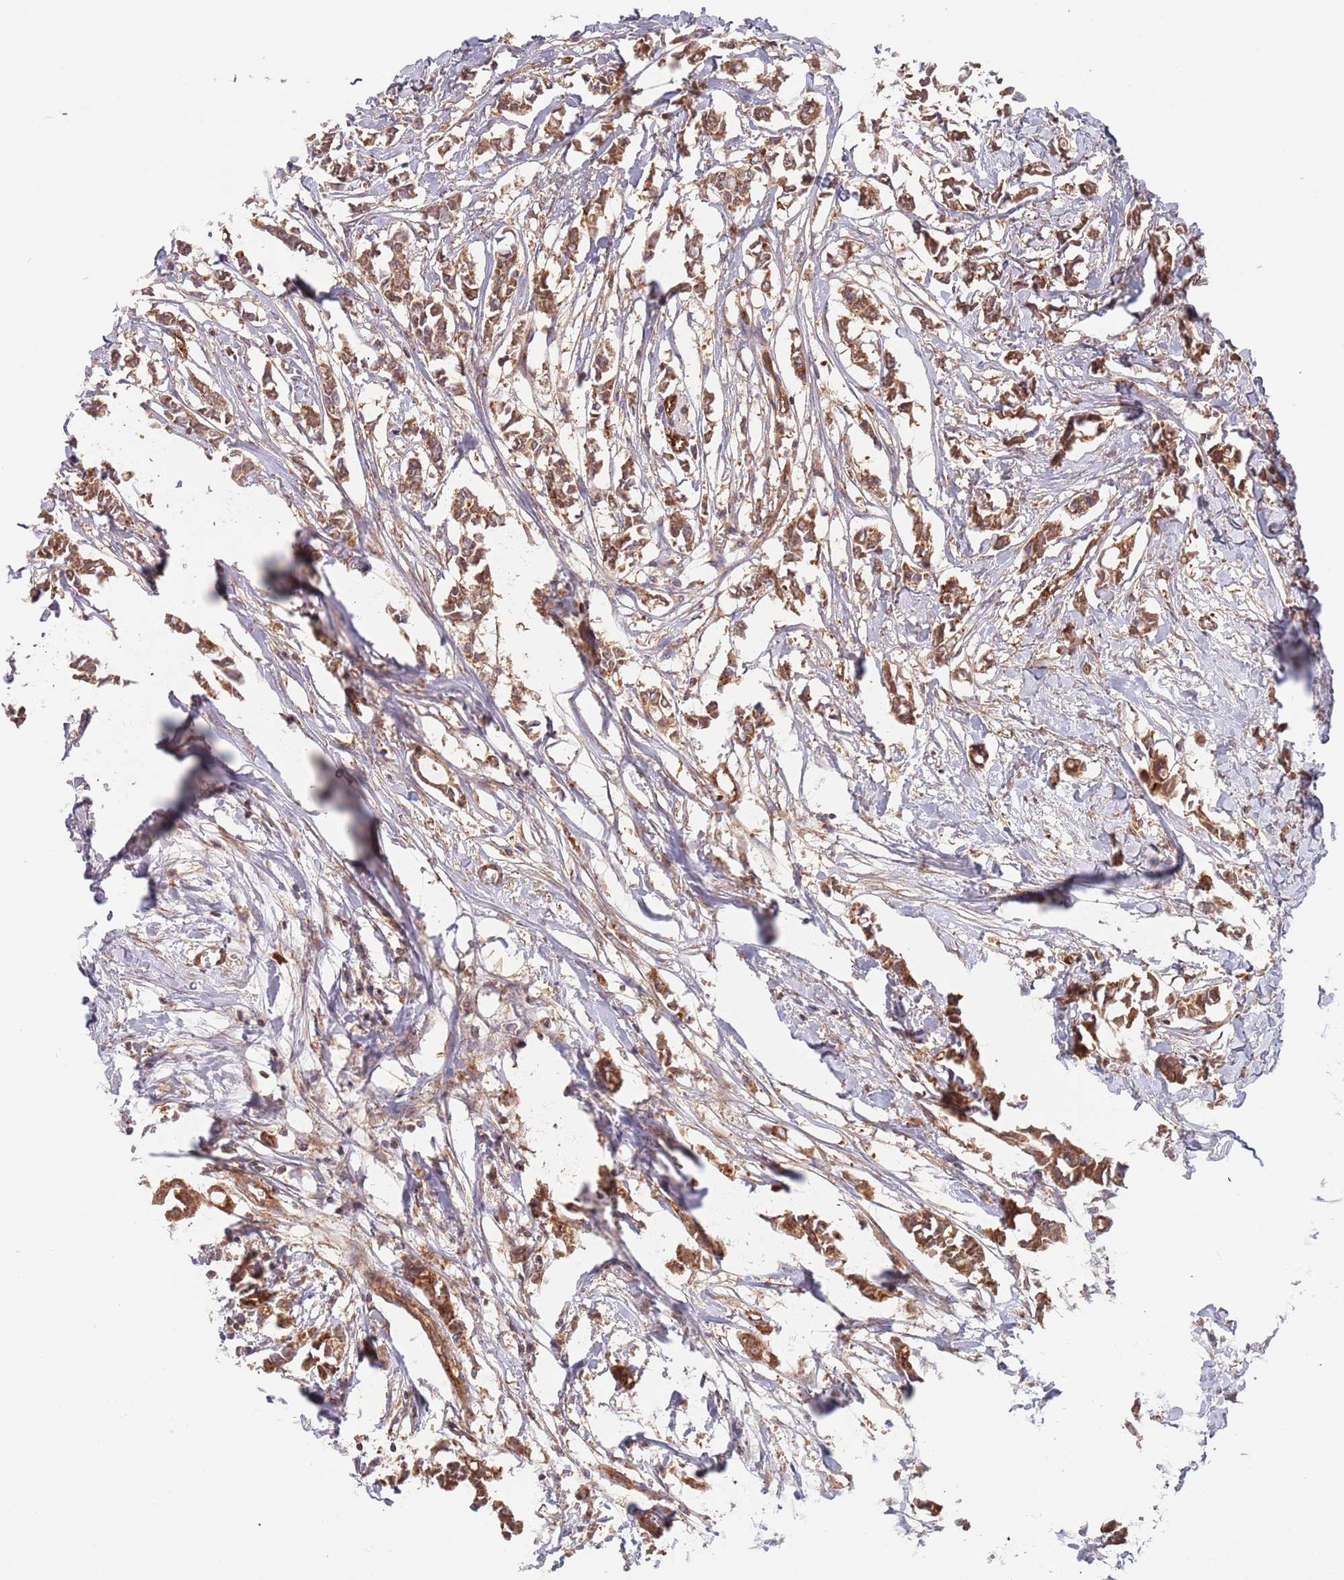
{"staining": {"intensity": "moderate", "quantity": ">75%", "location": "cytoplasmic/membranous"}, "tissue": "breast cancer", "cell_type": "Tumor cells", "image_type": "cancer", "snomed": [{"axis": "morphology", "description": "Duct carcinoma"}, {"axis": "topography", "description": "Breast"}], "caption": "Immunohistochemical staining of human infiltrating ductal carcinoma (breast) shows medium levels of moderate cytoplasmic/membranous protein expression in approximately >75% of tumor cells.", "gene": "GUK1", "patient": {"sex": "female", "age": 41}}